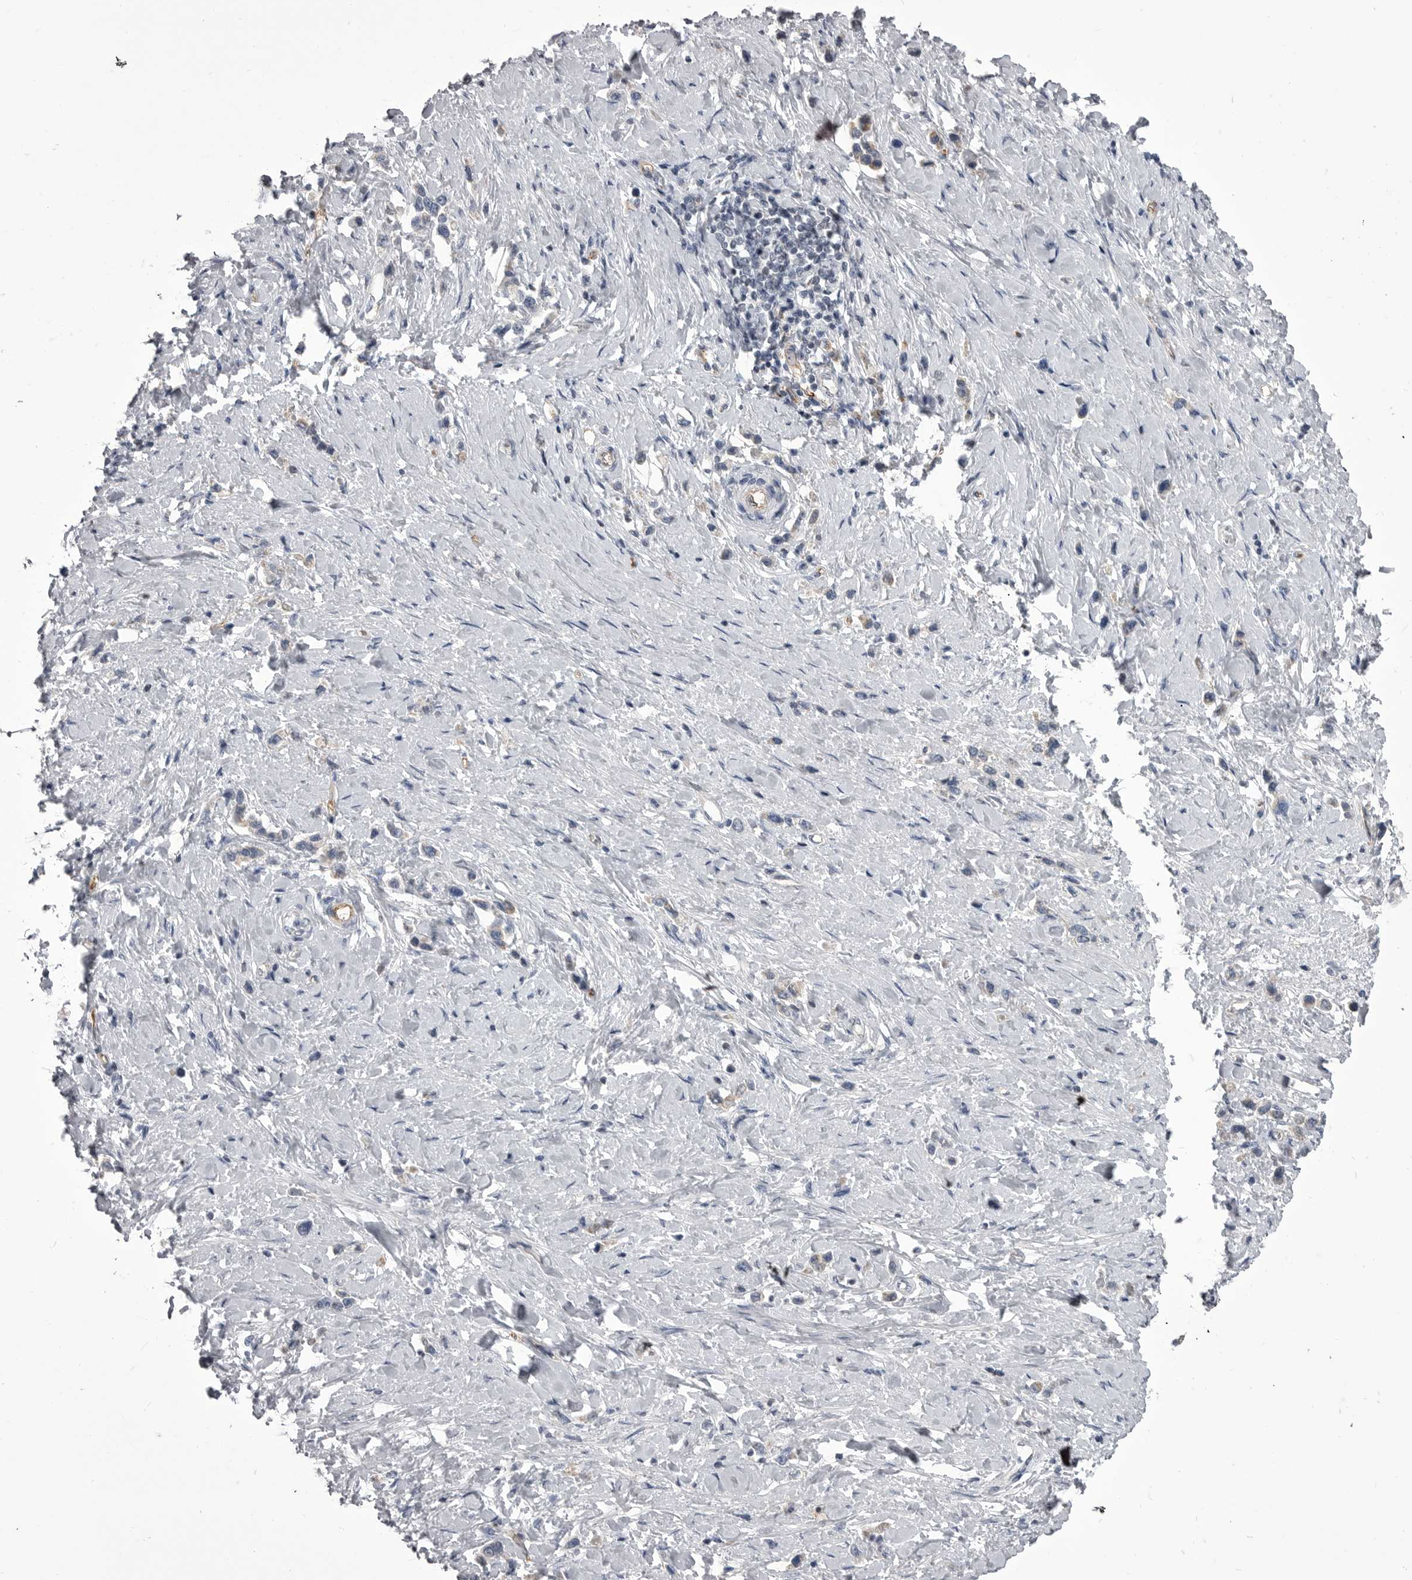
{"staining": {"intensity": "negative", "quantity": "none", "location": "none"}, "tissue": "stomach cancer", "cell_type": "Tumor cells", "image_type": "cancer", "snomed": [{"axis": "morphology", "description": "Adenocarcinoma, NOS"}, {"axis": "topography", "description": "Stomach"}], "caption": "Stomach adenocarcinoma stained for a protein using immunohistochemistry shows no positivity tumor cells.", "gene": "OPLAH", "patient": {"sex": "female", "age": 65}}